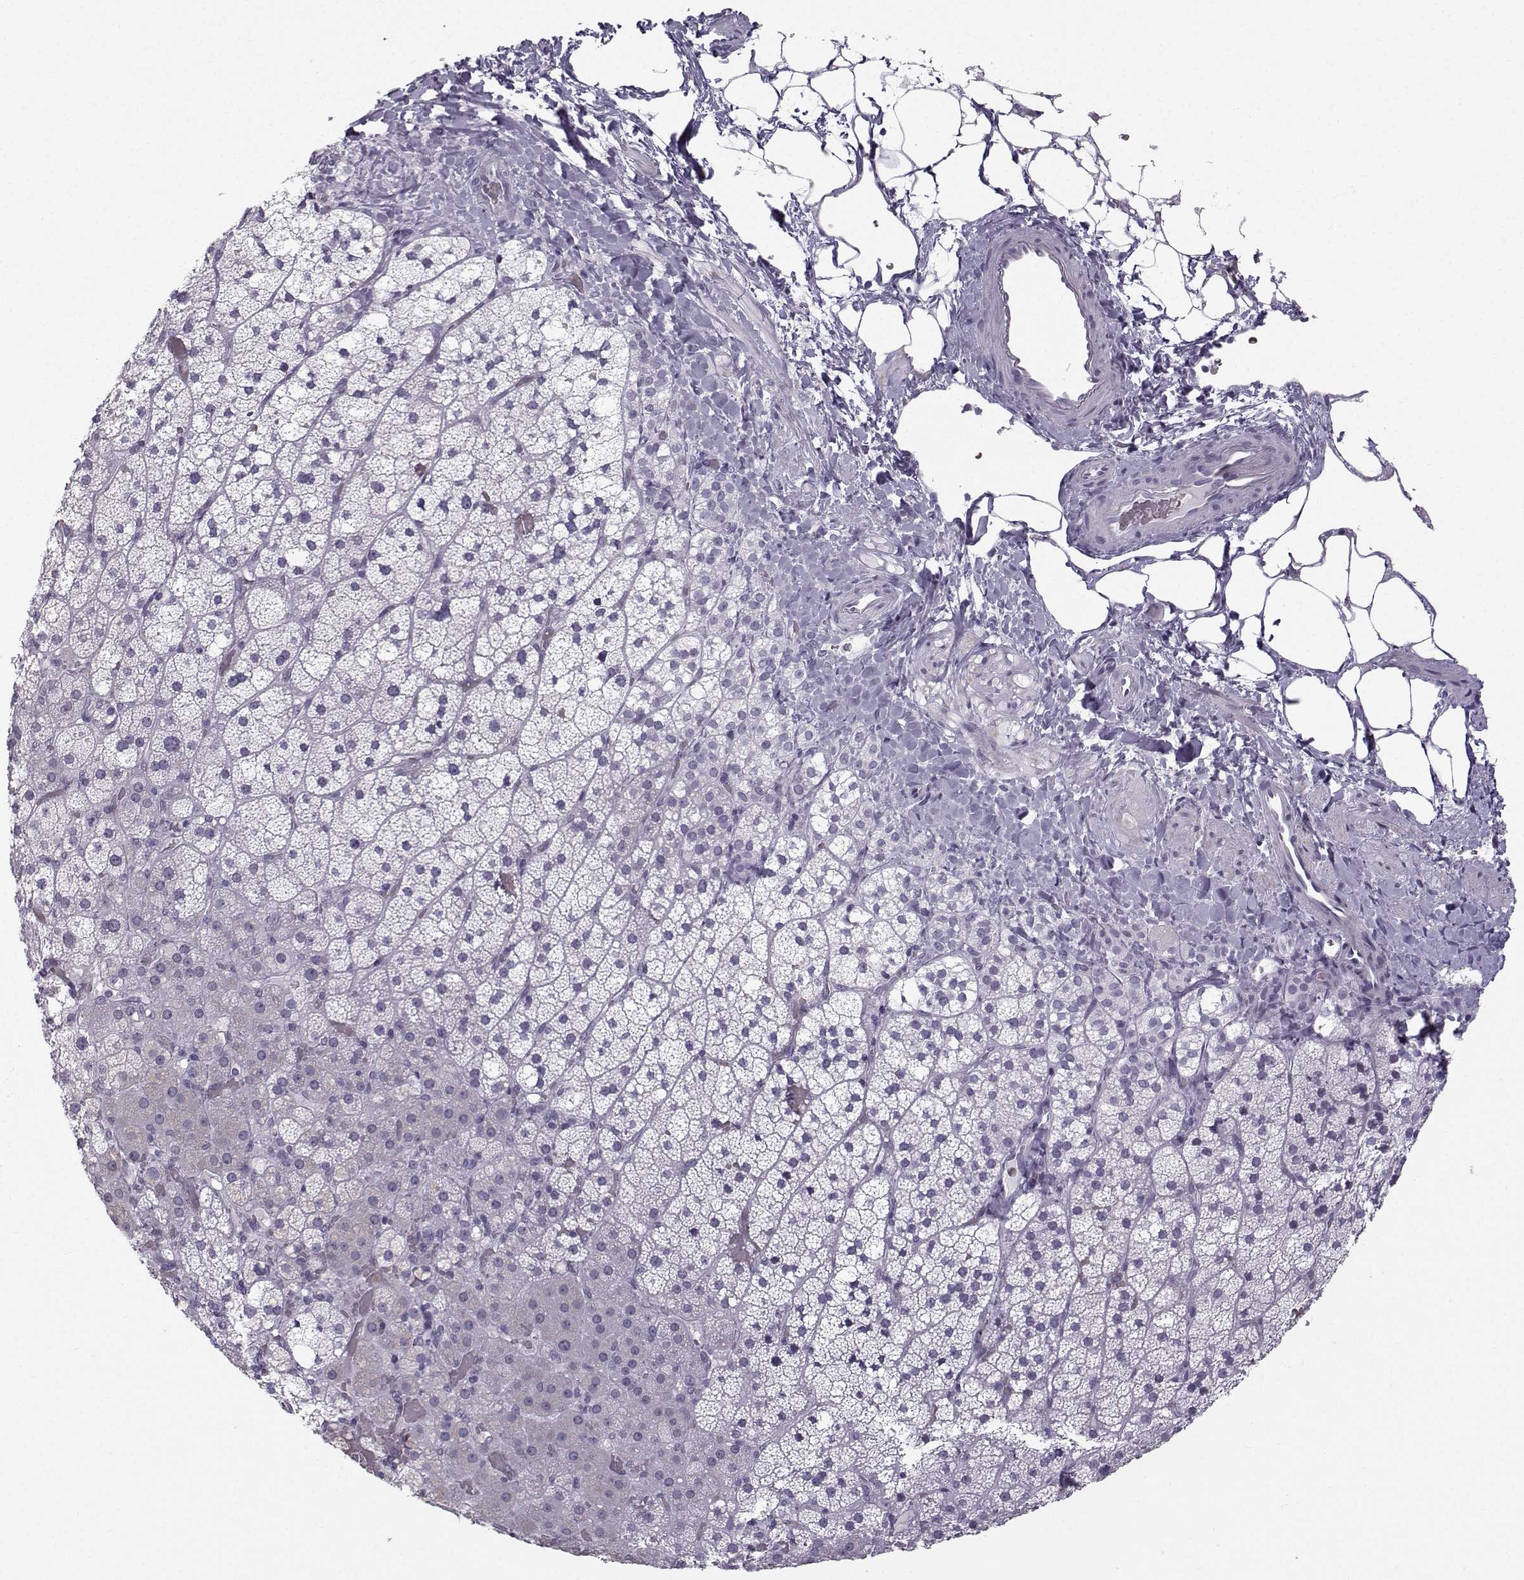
{"staining": {"intensity": "negative", "quantity": "none", "location": "none"}, "tissue": "adrenal gland", "cell_type": "Glandular cells", "image_type": "normal", "snomed": [{"axis": "morphology", "description": "Normal tissue, NOS"}, {"axis": "topography", "description": "Adrenal gland"}], "caption": "High magnification brightfield microscopy of unremarkable adrenal gland stained with DAB (3,3'-diaminobenzidine) (brown) and counterstained with hematoxylin (blue): glandular cells show no significant staining.", "gene": "DMRT3", "patient": {"sex": "male", "age": 53}}